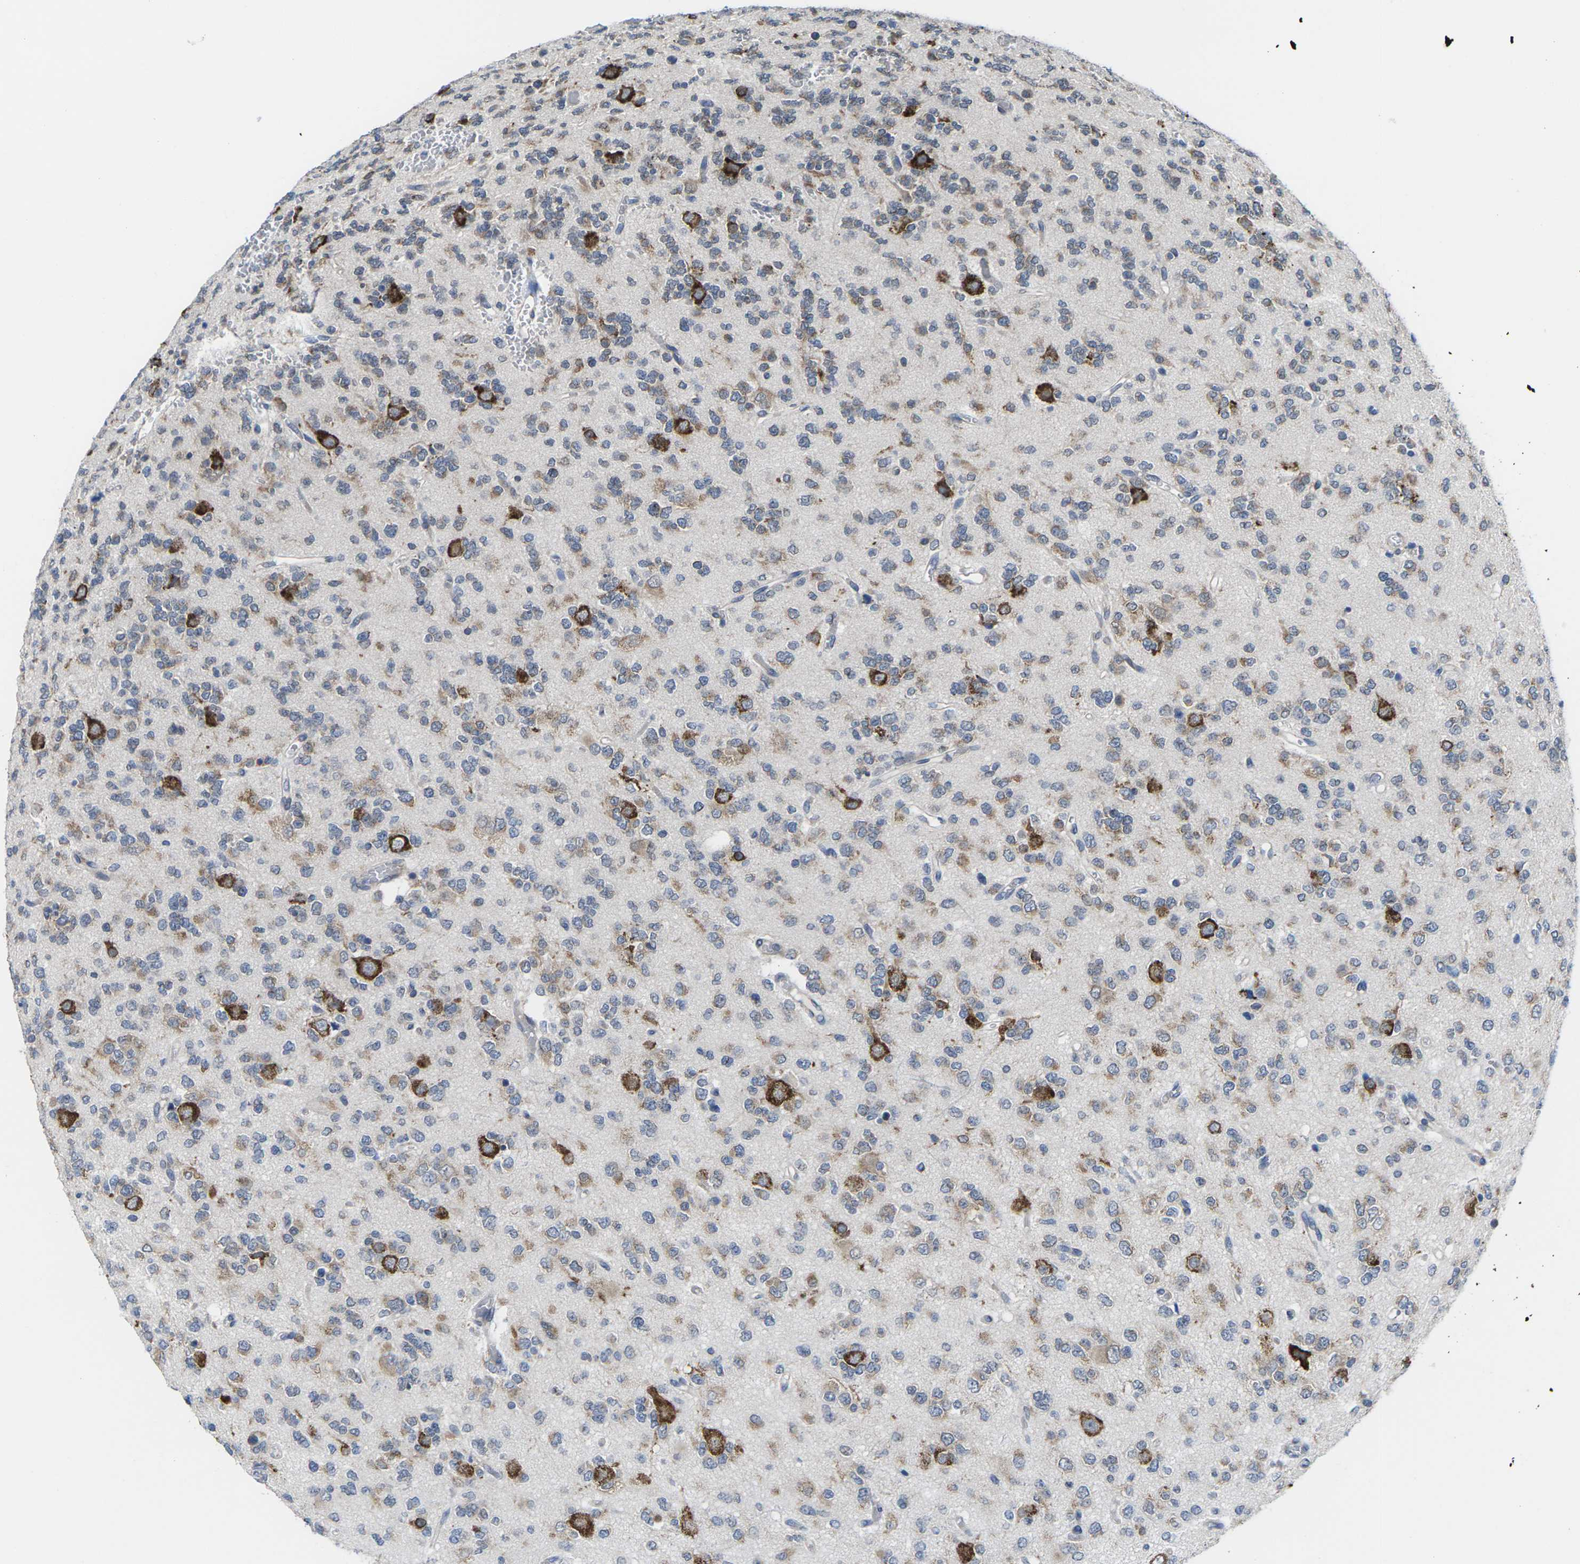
{"staining": {"intensity": "weak", "quantity": "25%-75%", "location": "cytoplasmic/membranous"}, "tissue": "glioma", "cell_type": "Tumor cells", "image_type": "cancer", "snomed": [{"axis": "morphology", "description": "Glioma, malignant, Low grade"}, {"axis": "topography", "description": "Brain"}], "caption": "Immunohistochemical staining of malignant glioma (low-grade) demonstrates low levels of weak cytoplasmic/membranous protein staining in approximately 25%-75% of tumor cells.", "gene": "PDZK1IP1", "patient": {"sex": "male", "age": 38}}